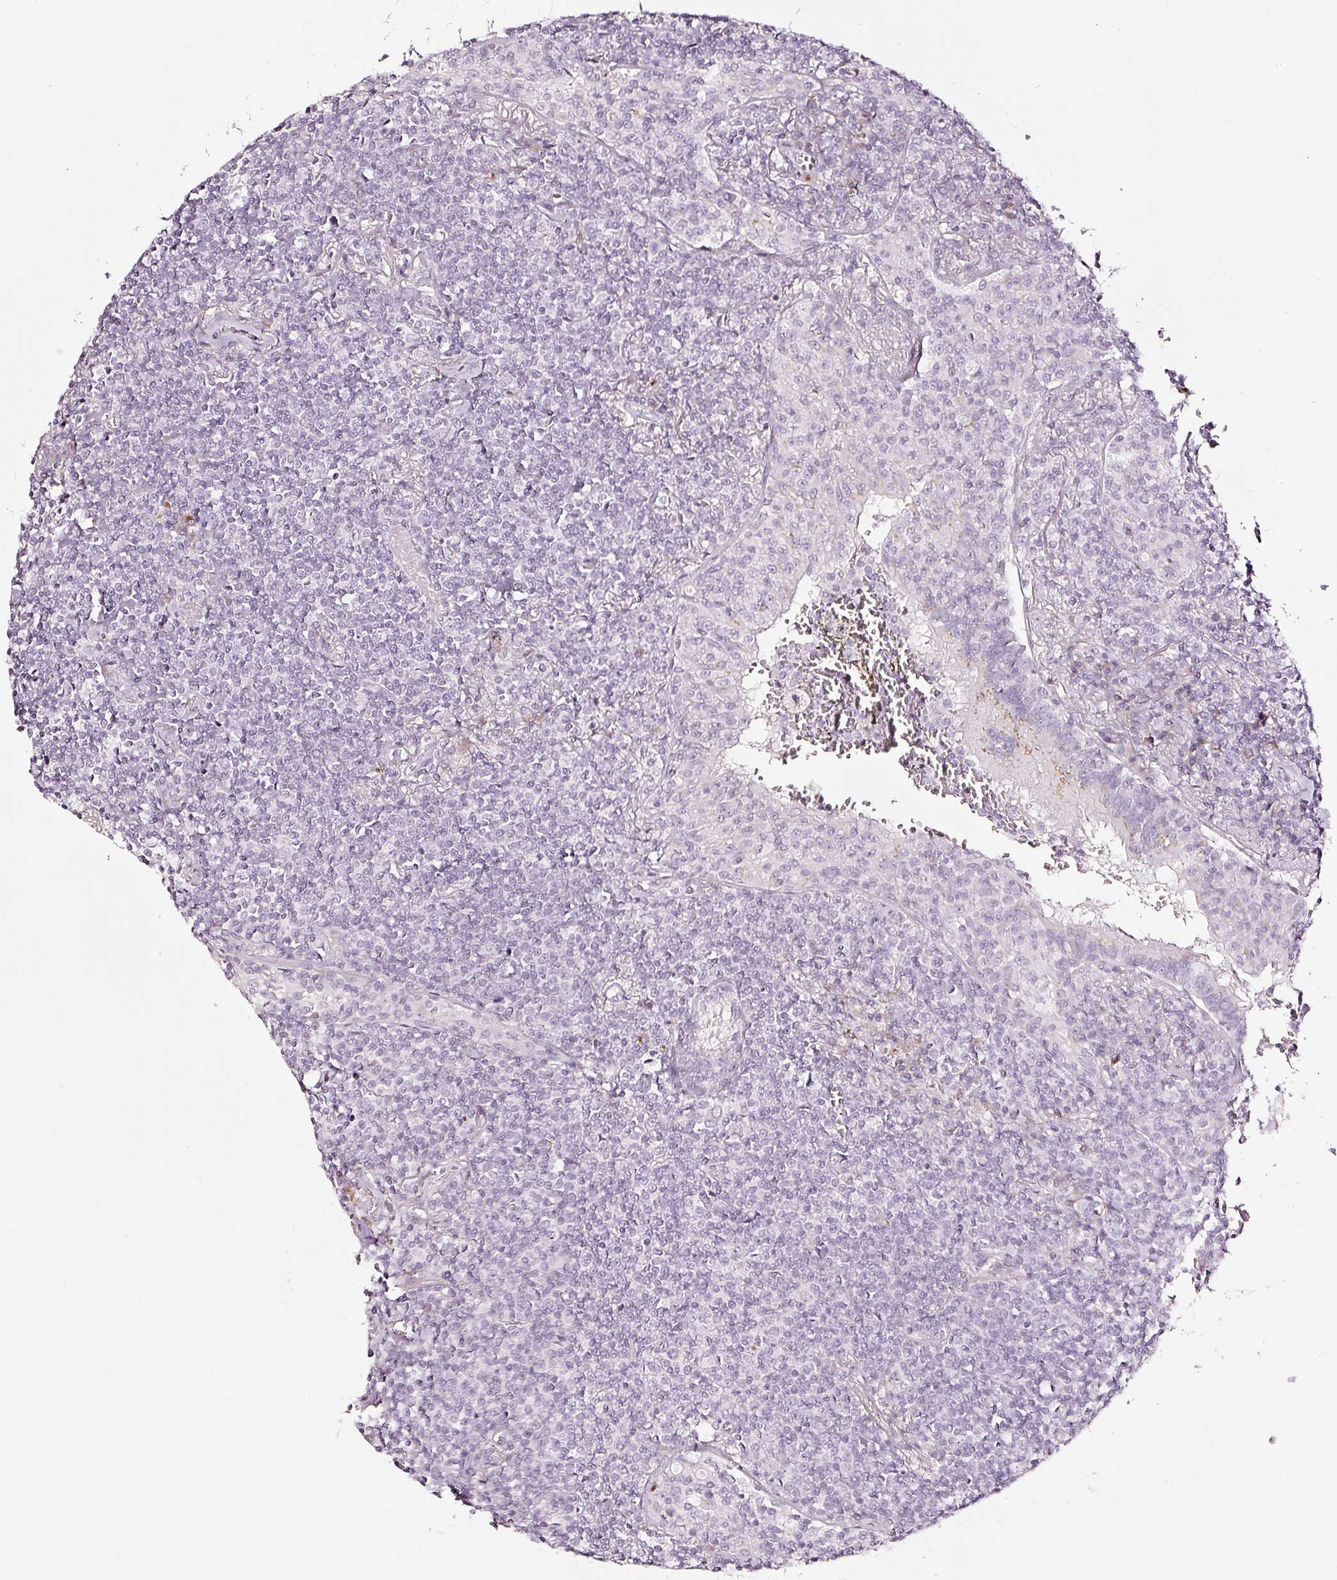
{"staining": {"intensity": "negative", "quantity": "none", "location": "none"}, "tissue": "lymphoma", "cell_type": "Tumor cells", "image_type": "cancer", "snomed": [{"axis": "morphology", "description": "Malignant lymphoma, non-Hodgkin's type, Low grade"}, {"axis": "topography", "description": "Lung"}], "caption": "Protein analysis of low-grade malignant lymphoma, non-Hodgkin's type shows no significant staining in tumor cells. (DAB (3,3'-diaminobenzidine) IHC with hematoxylin counter stain).", "gene": "SDF4", "patient": {"sex": "female", "age": 71}}